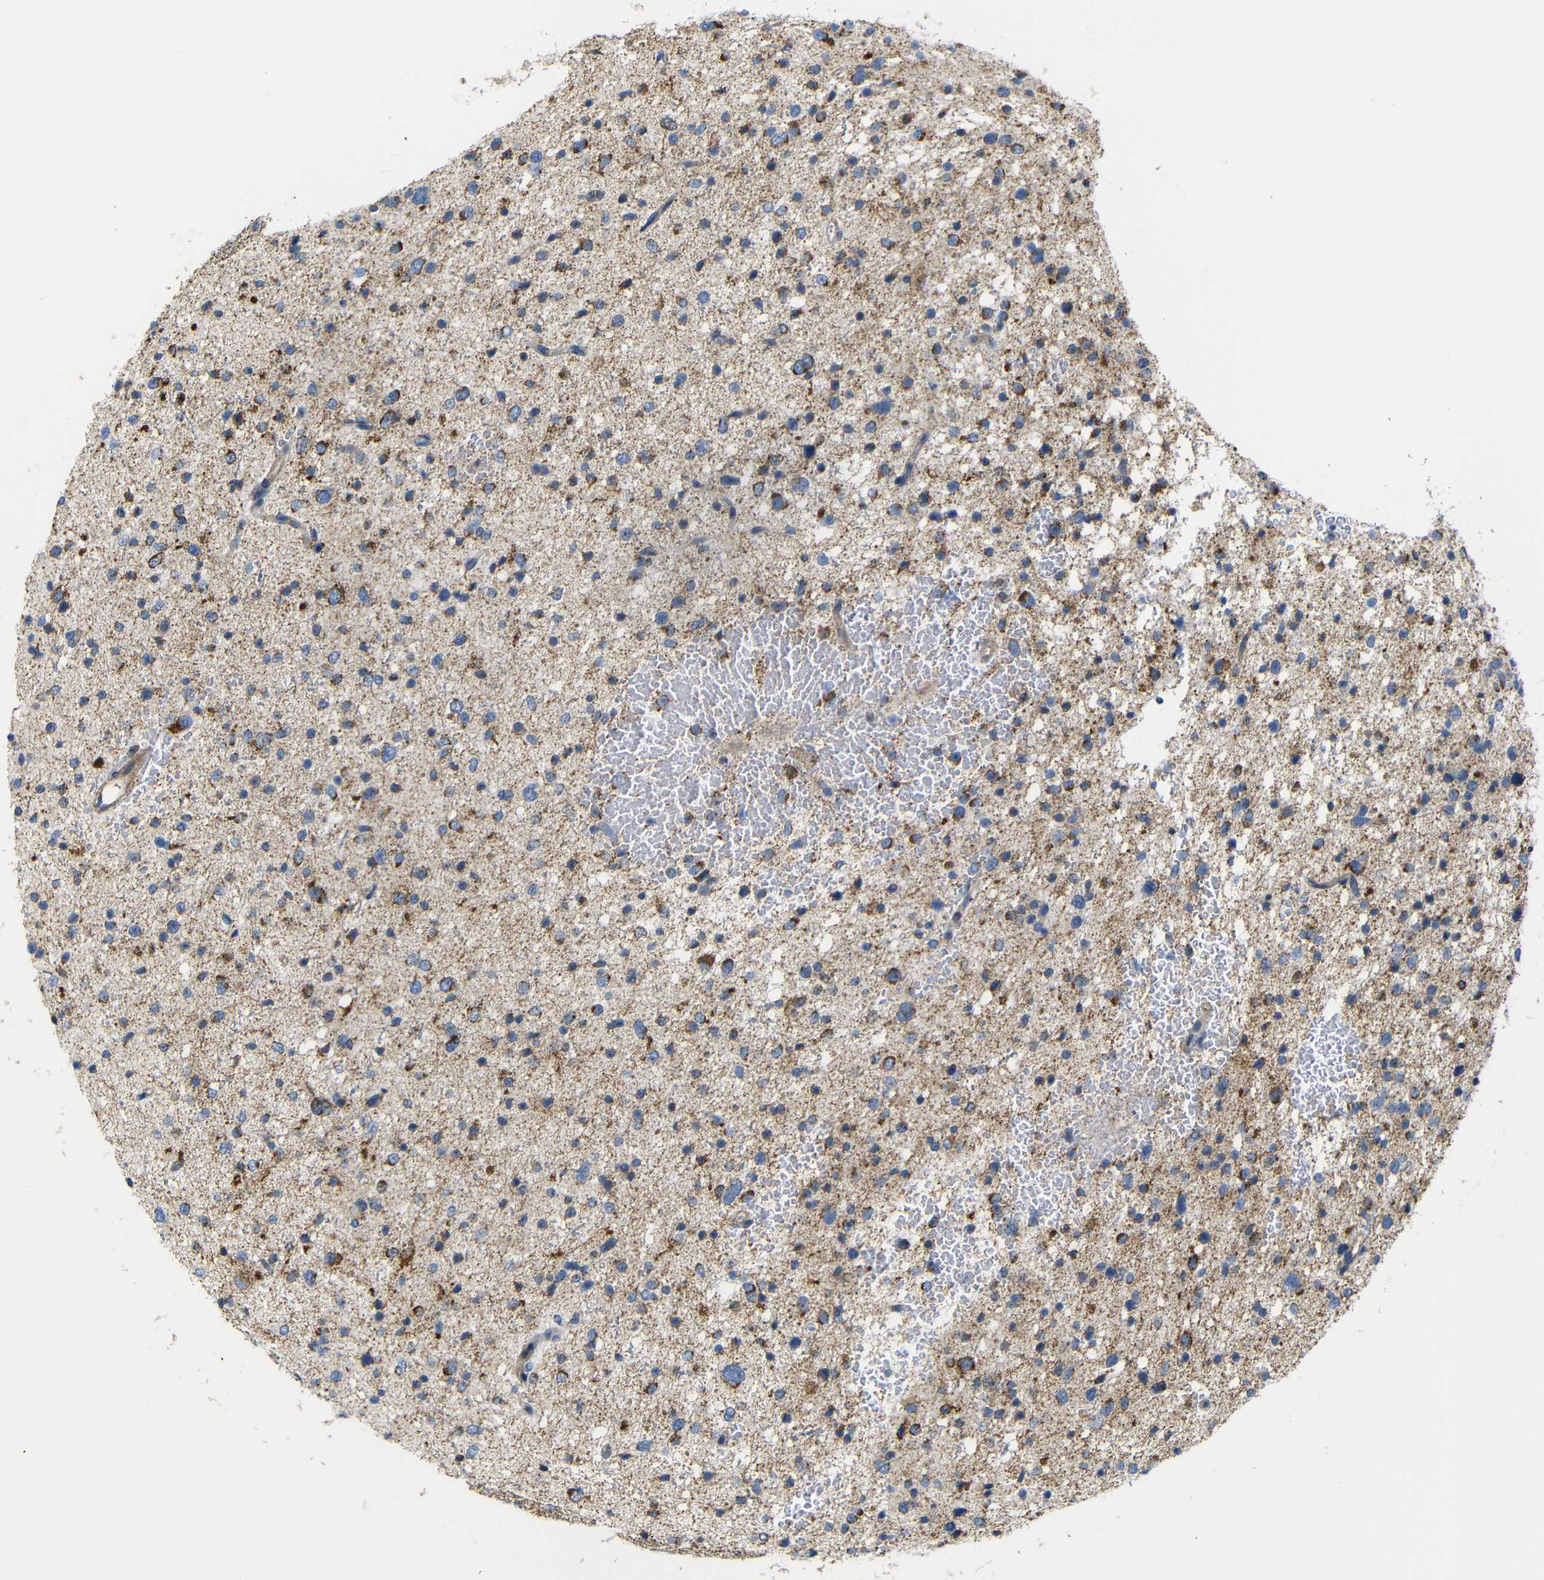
{"staining": {"intensity": "strong", "quantity": "25%-75%", "location": "cytoplasmic/membranous"}, "tissue": "glioma", "cell_type": "Tumor cells", "image_type": "cancer", "snomed": [{"axis": "morphology", "description": "Glioma, malignant, Low grade"}, {"axis": "topography", "description": "Brain"}], "caption": "A high amount of strong cytoplasmic/membranous staining is seen in approximately 25%-75% of tumor cells in malignant low-grade glioma tissue.", "gene": "FAM171B", "patient": {"sex": "female", "age": 37}}